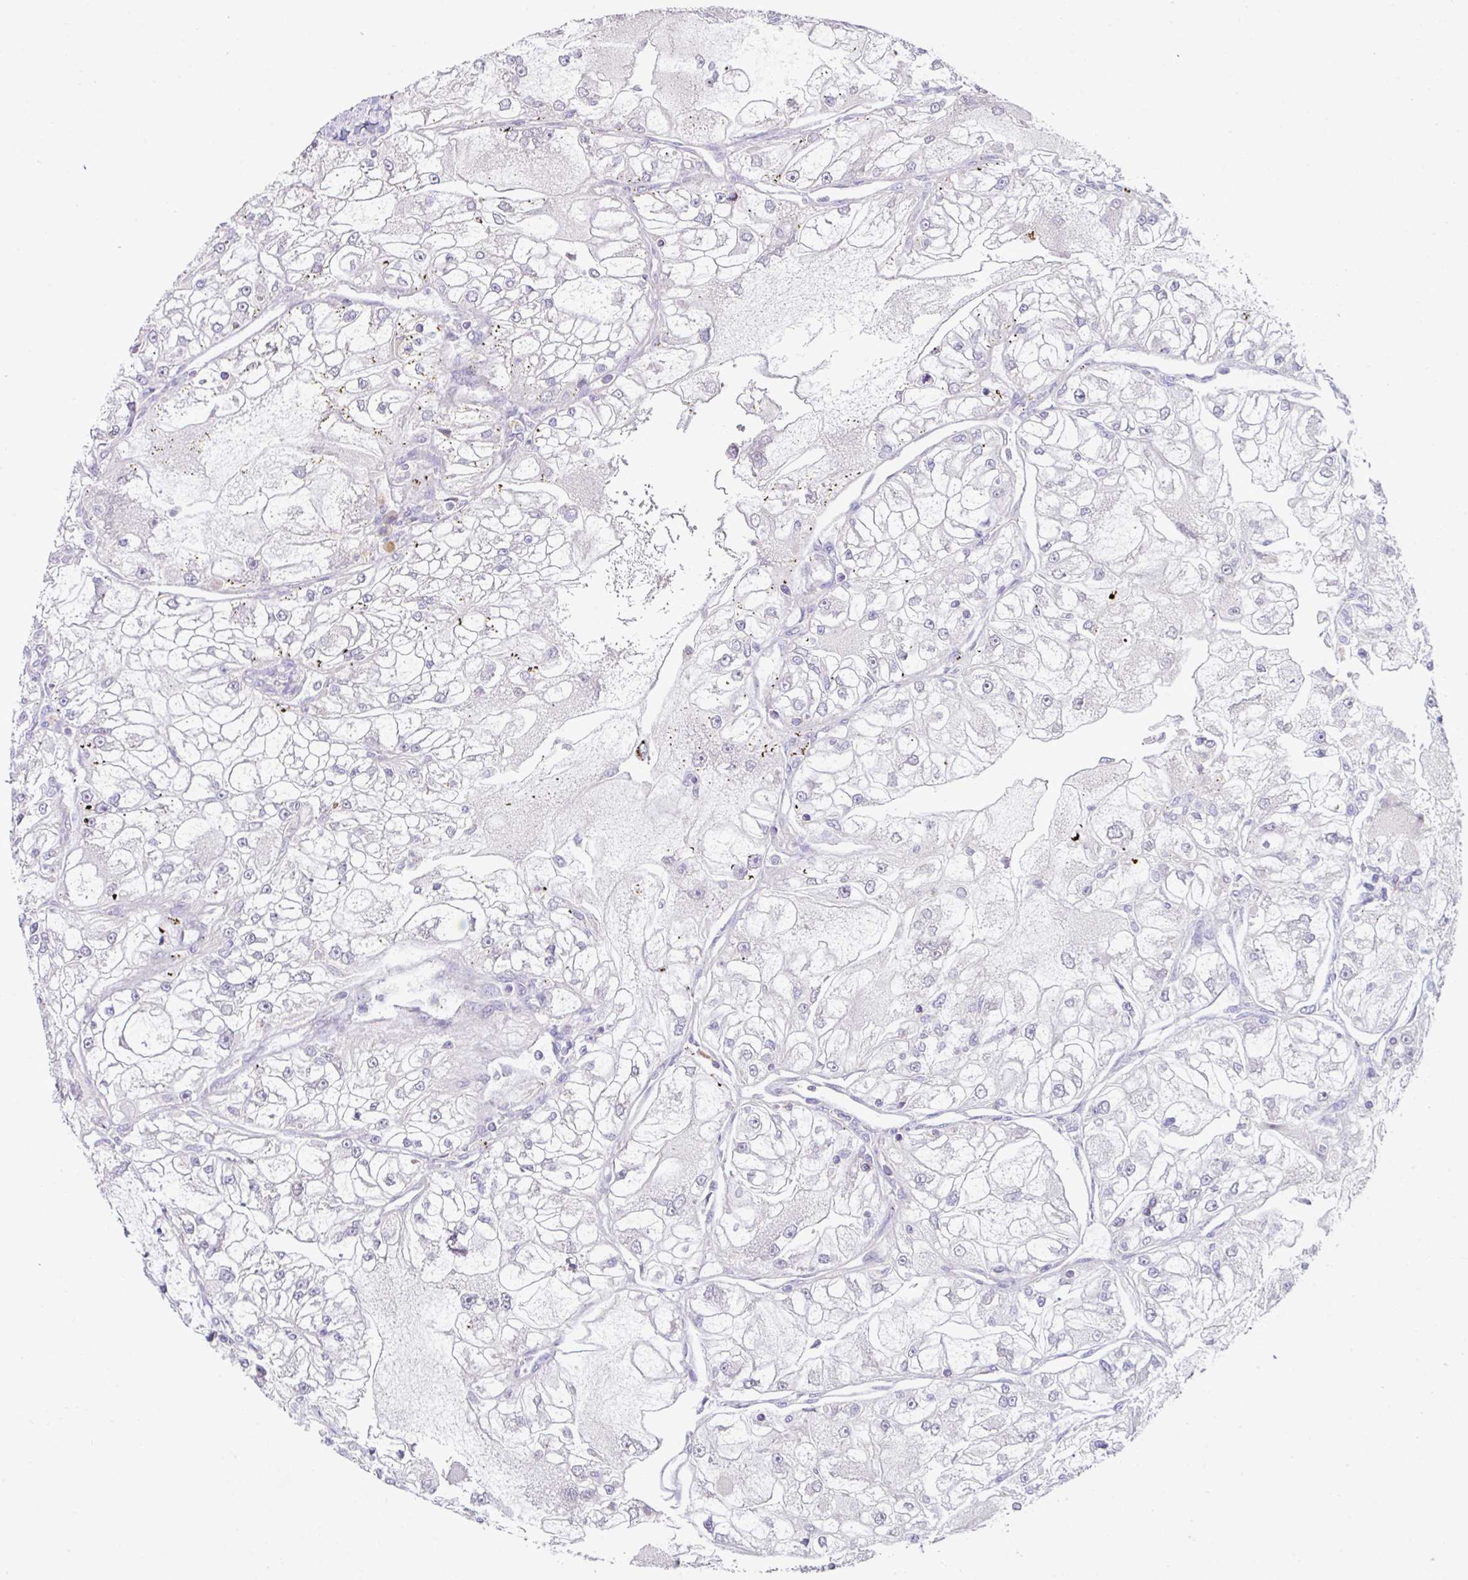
{"staining": {"intensity": "negative", "quantity": "none", "location": "none"}, "tissue": "renal cancer", "cell_type": "Tumor cells", "image_type": "cancer", "snomed": [{"axis": "morphology", "description": "Adenocarcinoma, NOS"}, {"axis": "topography", "description": "Kidney"}], "caption": "IHC micrograph of neoplastic tissue: renal cancer (adenocarcinoma) stained with DAB (3,3'-diaminobenzidine) demonstrates no significant protein staining in tumor cells.", "gene": "SLAMF6", "patient": {"sex": "female", "age": 72}}